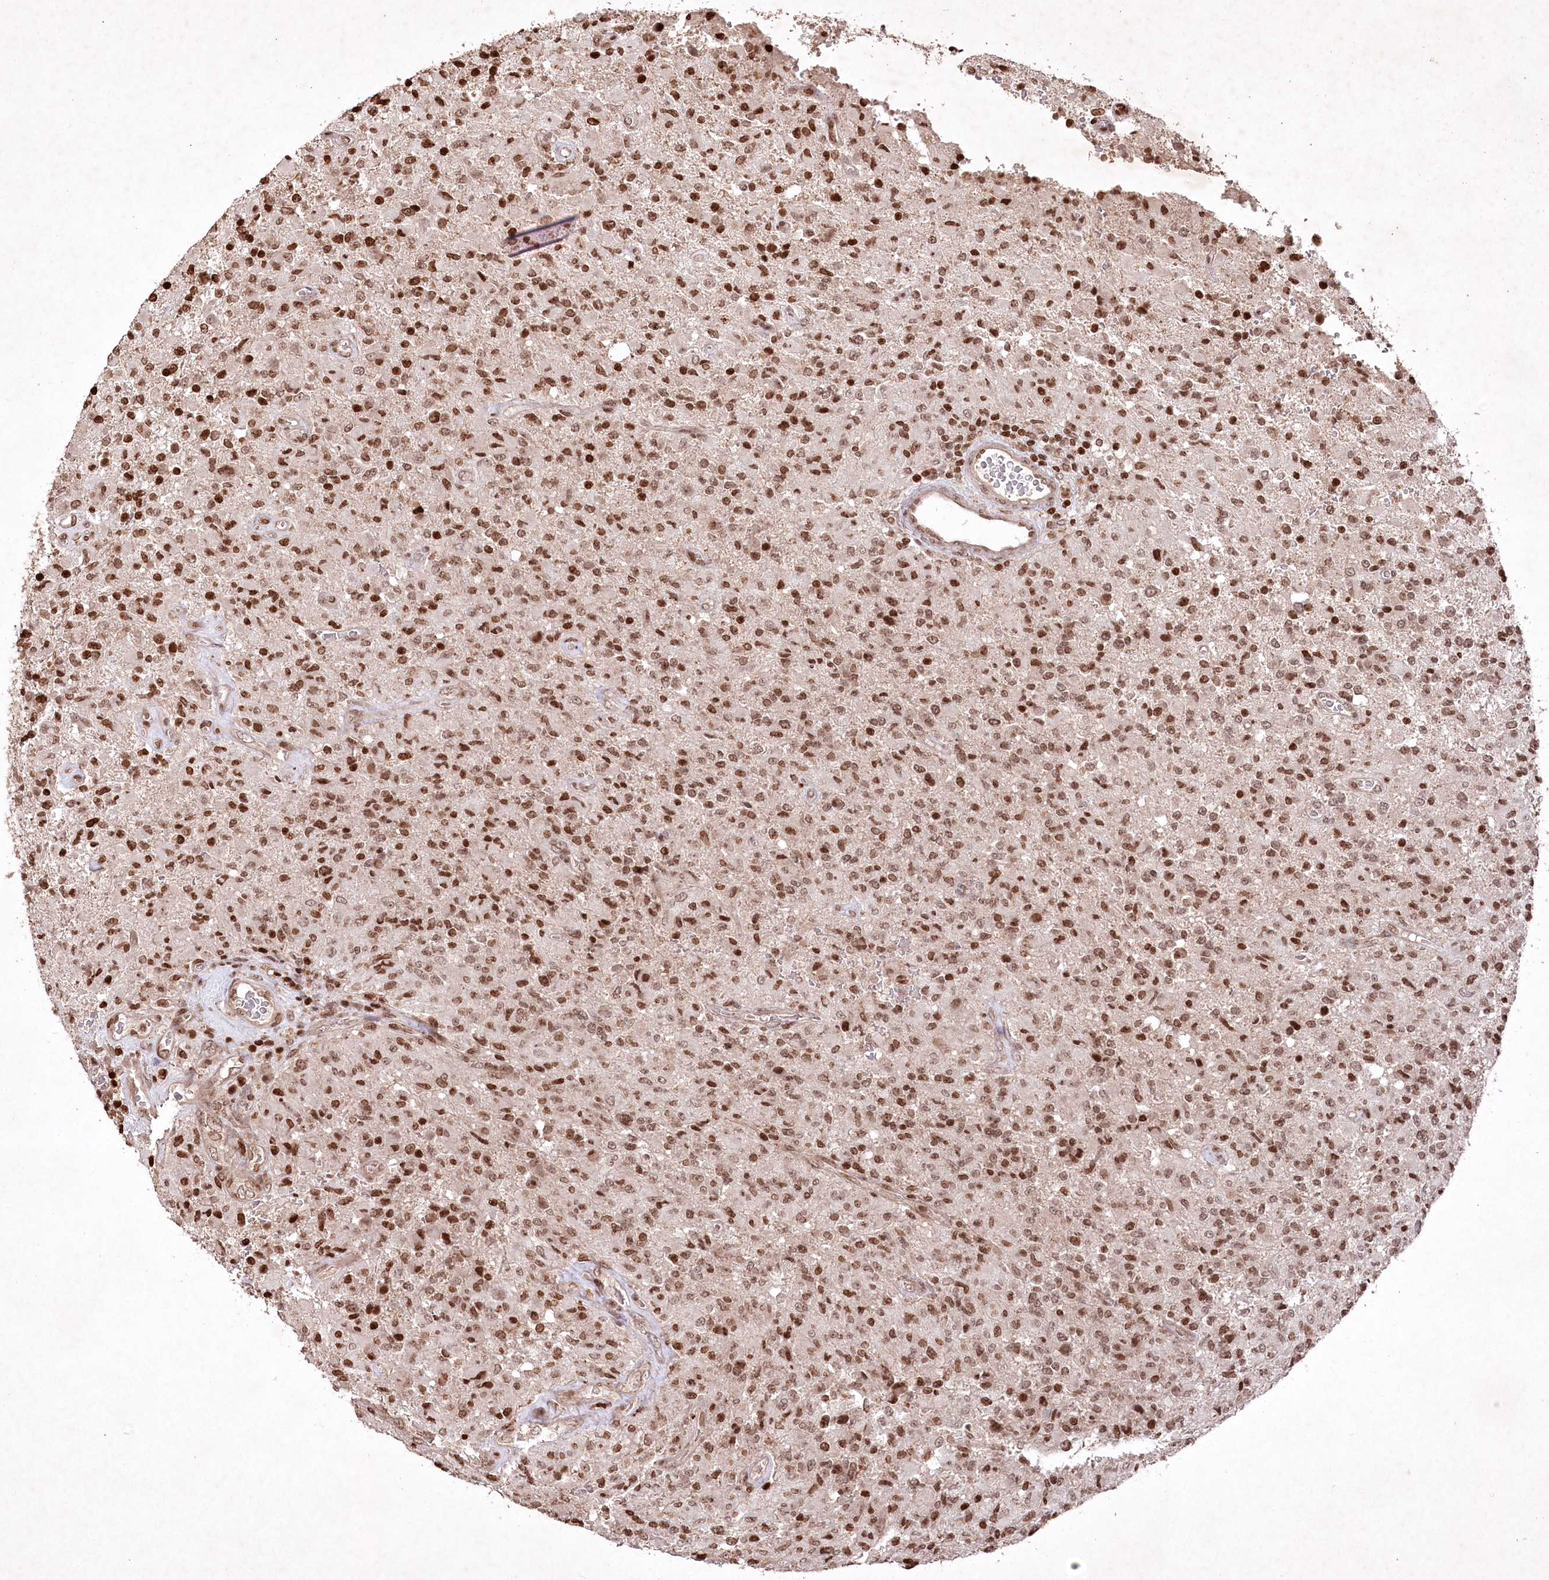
{"staining": {"intensity": "strong", "quantity": ">75%", "location": "nuclear"}, "tissue": "glioma", "cell_type": "Tumor cells", "image_type": "cancer", "snomed": [{"axis": "morphology", "description": "Glioma, malignant, High grade"}, {"axis": "topography", "description": "Brain"}], "caption": "The histopathology image demonstrates immunohistochemical staining of glioma. There is strong nuclear expression is seen in approximately >75% of tumor cells. (DAB (3,3'-diaminobenzidine) = brown stain, brightfield microscopy at high magnification).", "gene": "CCSER2", "patient": {"sex": "female", "age": 57}}